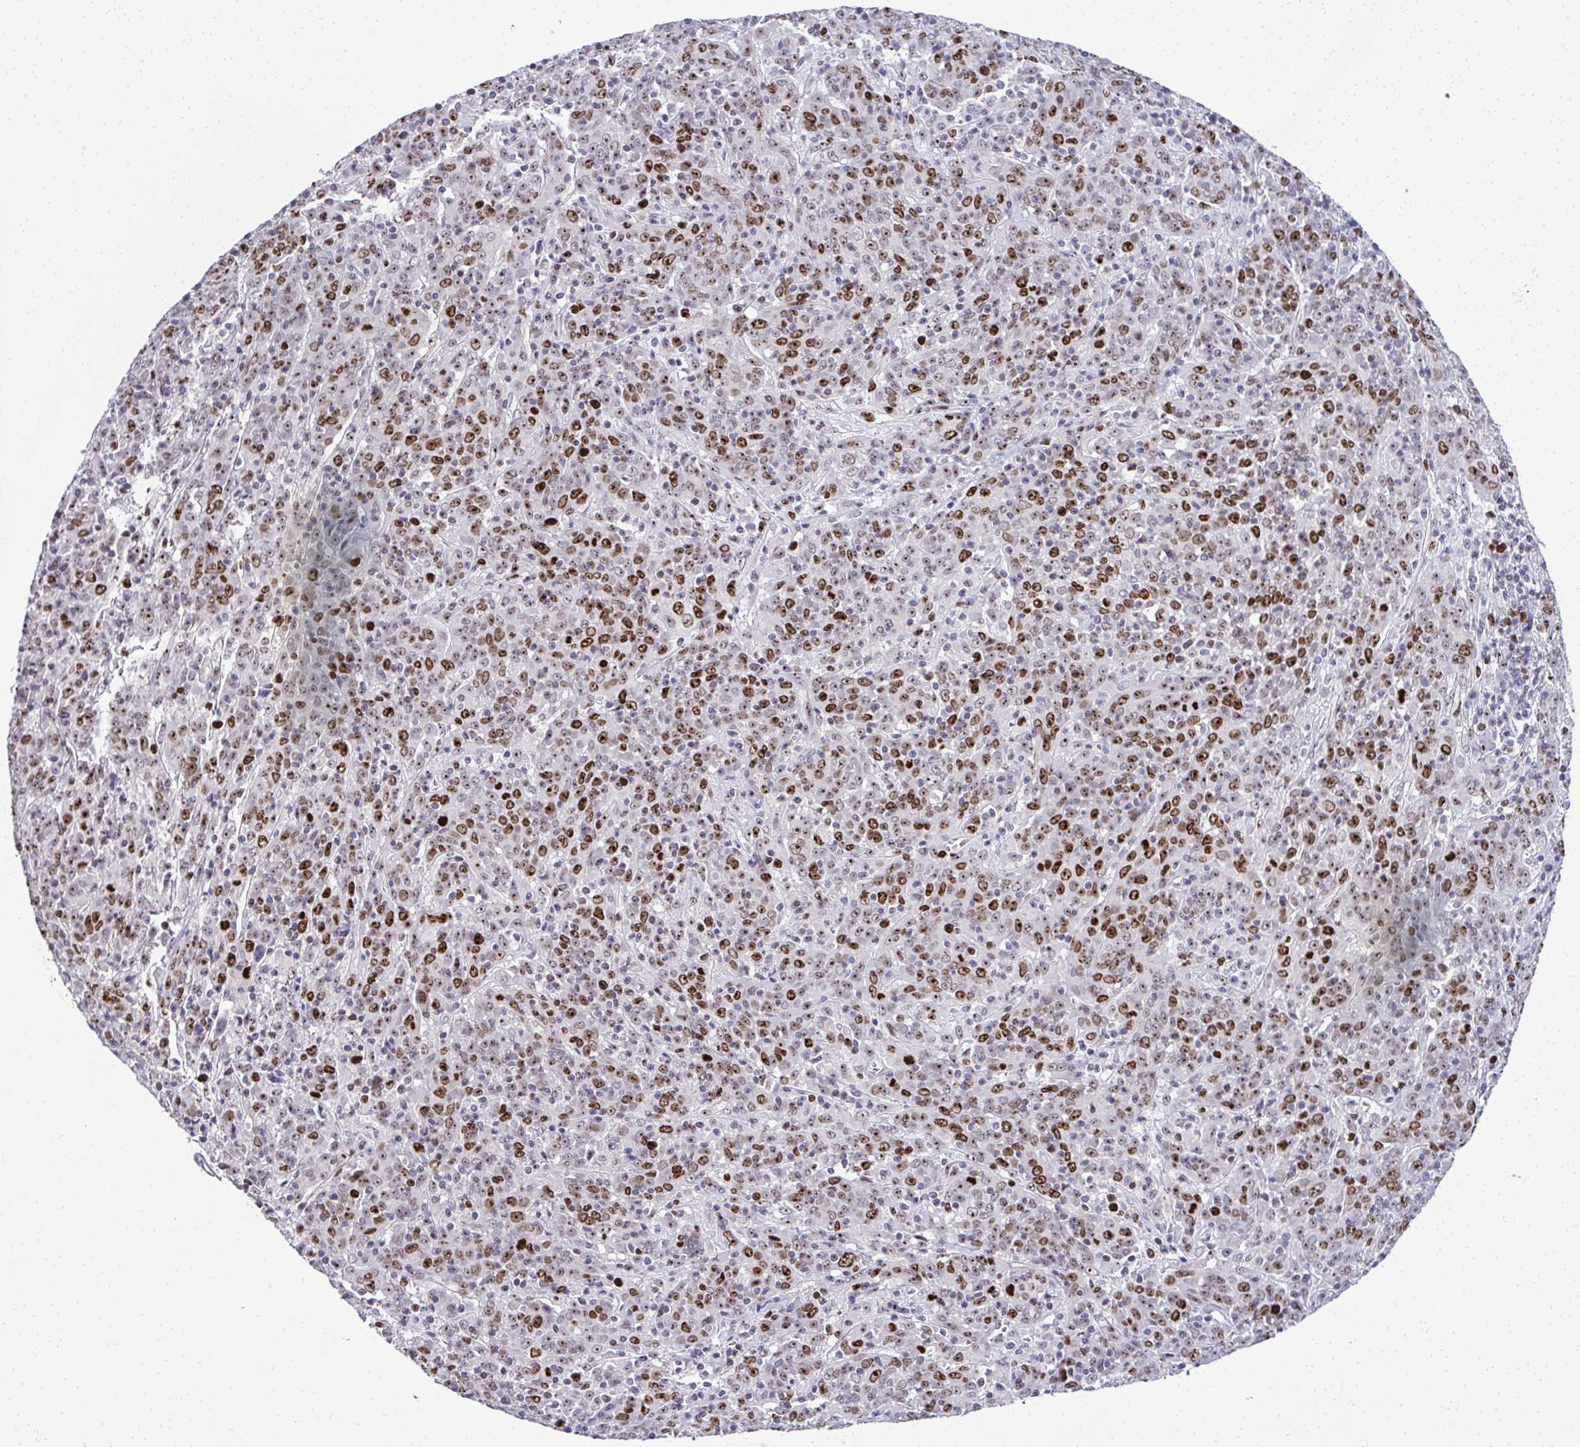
{"staining": {"intensity": "strong", "quantity": "25%-75%", "location": "nuclear"}, "tissue": "cervical cancer", "cell_type": "Tumor cells", "image_type": "cancer", "snomed": [{"axis": "morphology", "description": "Squamous cell carcinoma, NOS"}, {"axis": "topography", "description": "Cervix"}], "caption": "Squamous cell carcinoma (cervical) stained for a protein shows strong nuclear positivity in tumor cells.", "gene": "CEP72", "patient": {"sex": "female", "age": 67}}